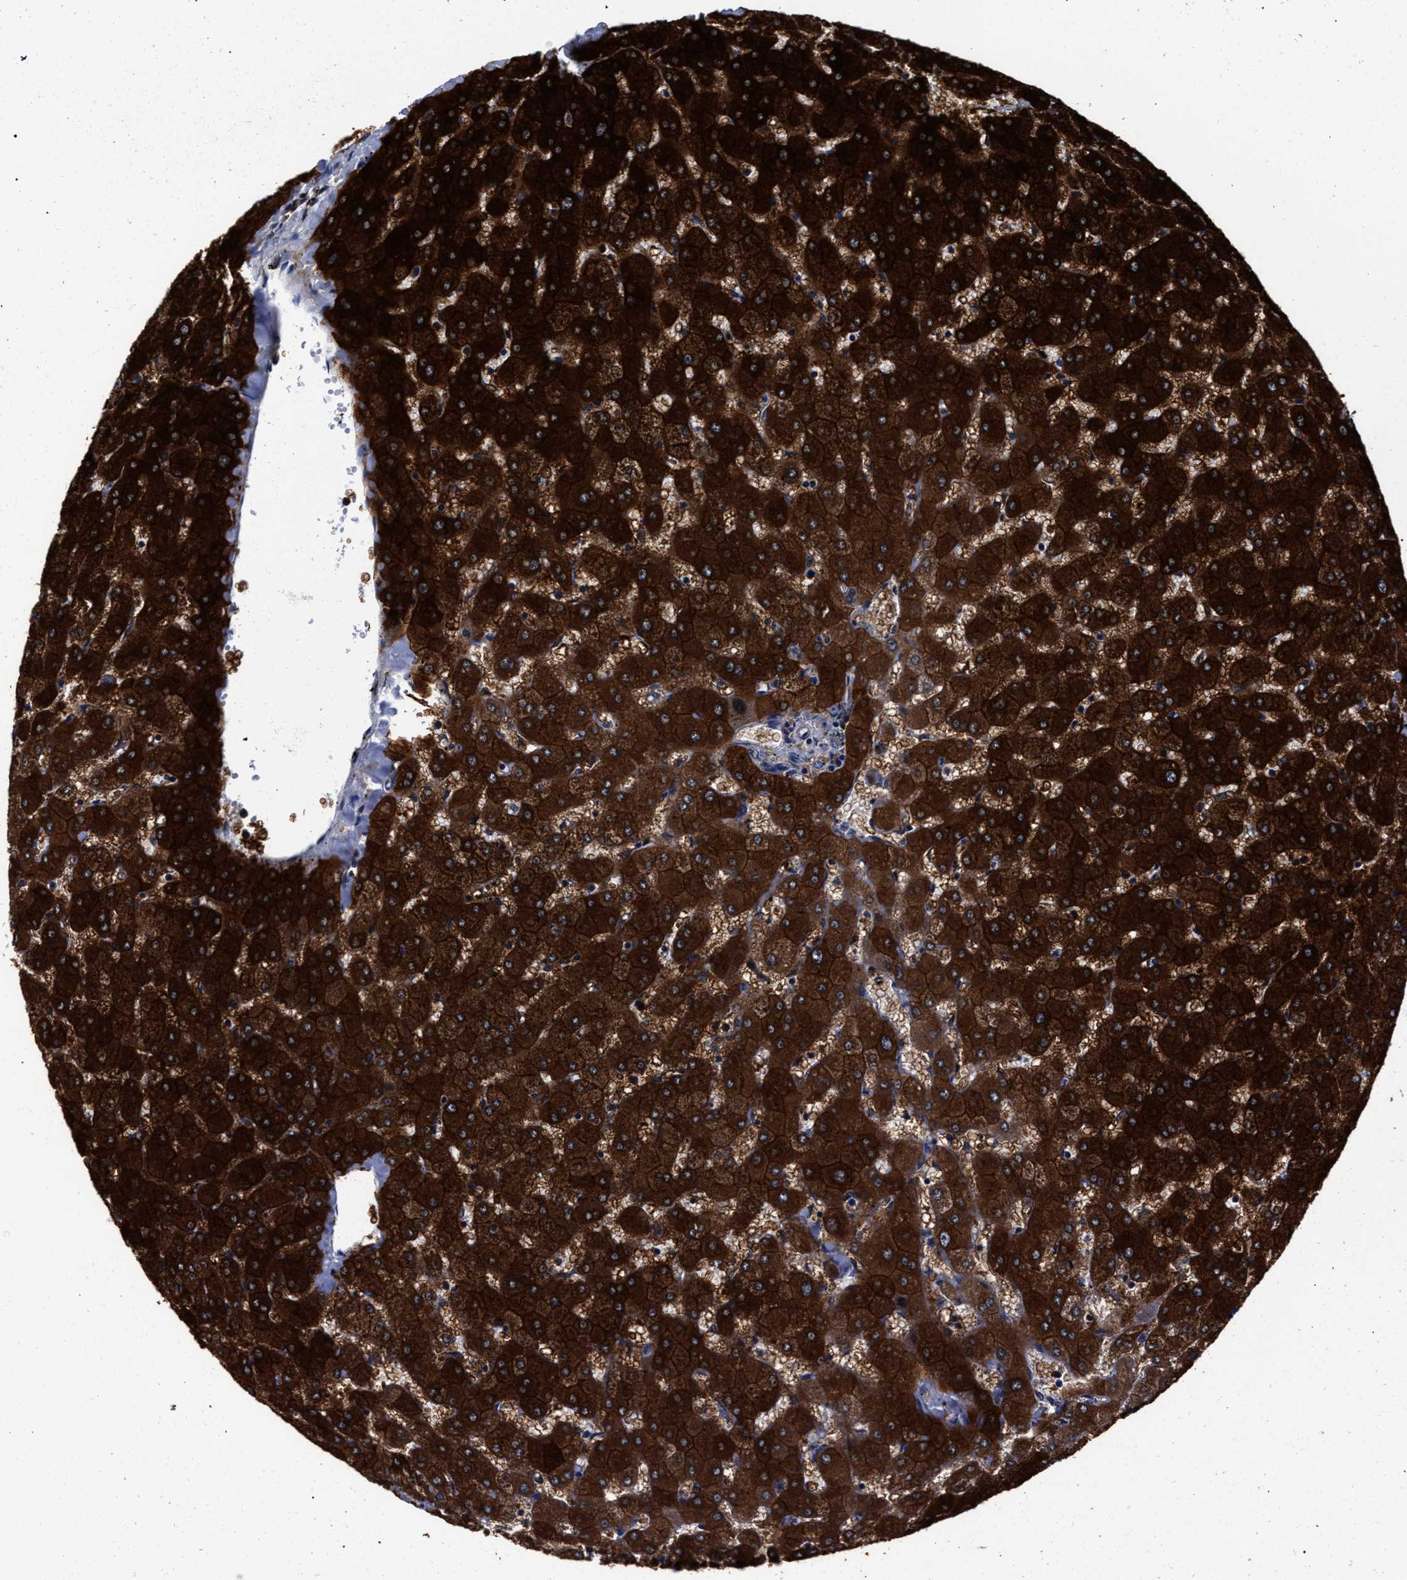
{"staining": {"intensity": "weak", "quantity": "<25%", "location": "cytoplasmic/membranous"}, "tissue": "liver", "cell_type": "Cholangiocytes", "image_type": "normal", "snomed": [{"axis": "morphology", "description": "Normal tissue, NOS"}, {"axis": "topography", "description": "Liver"}], "caption": "Photomicrograph shows no significant protein expression in cholangiocytes of normal liver. Nuclei are stained in blue.", "gene": "ZNF462", "patient": {"sex": "female", "age": 63}}